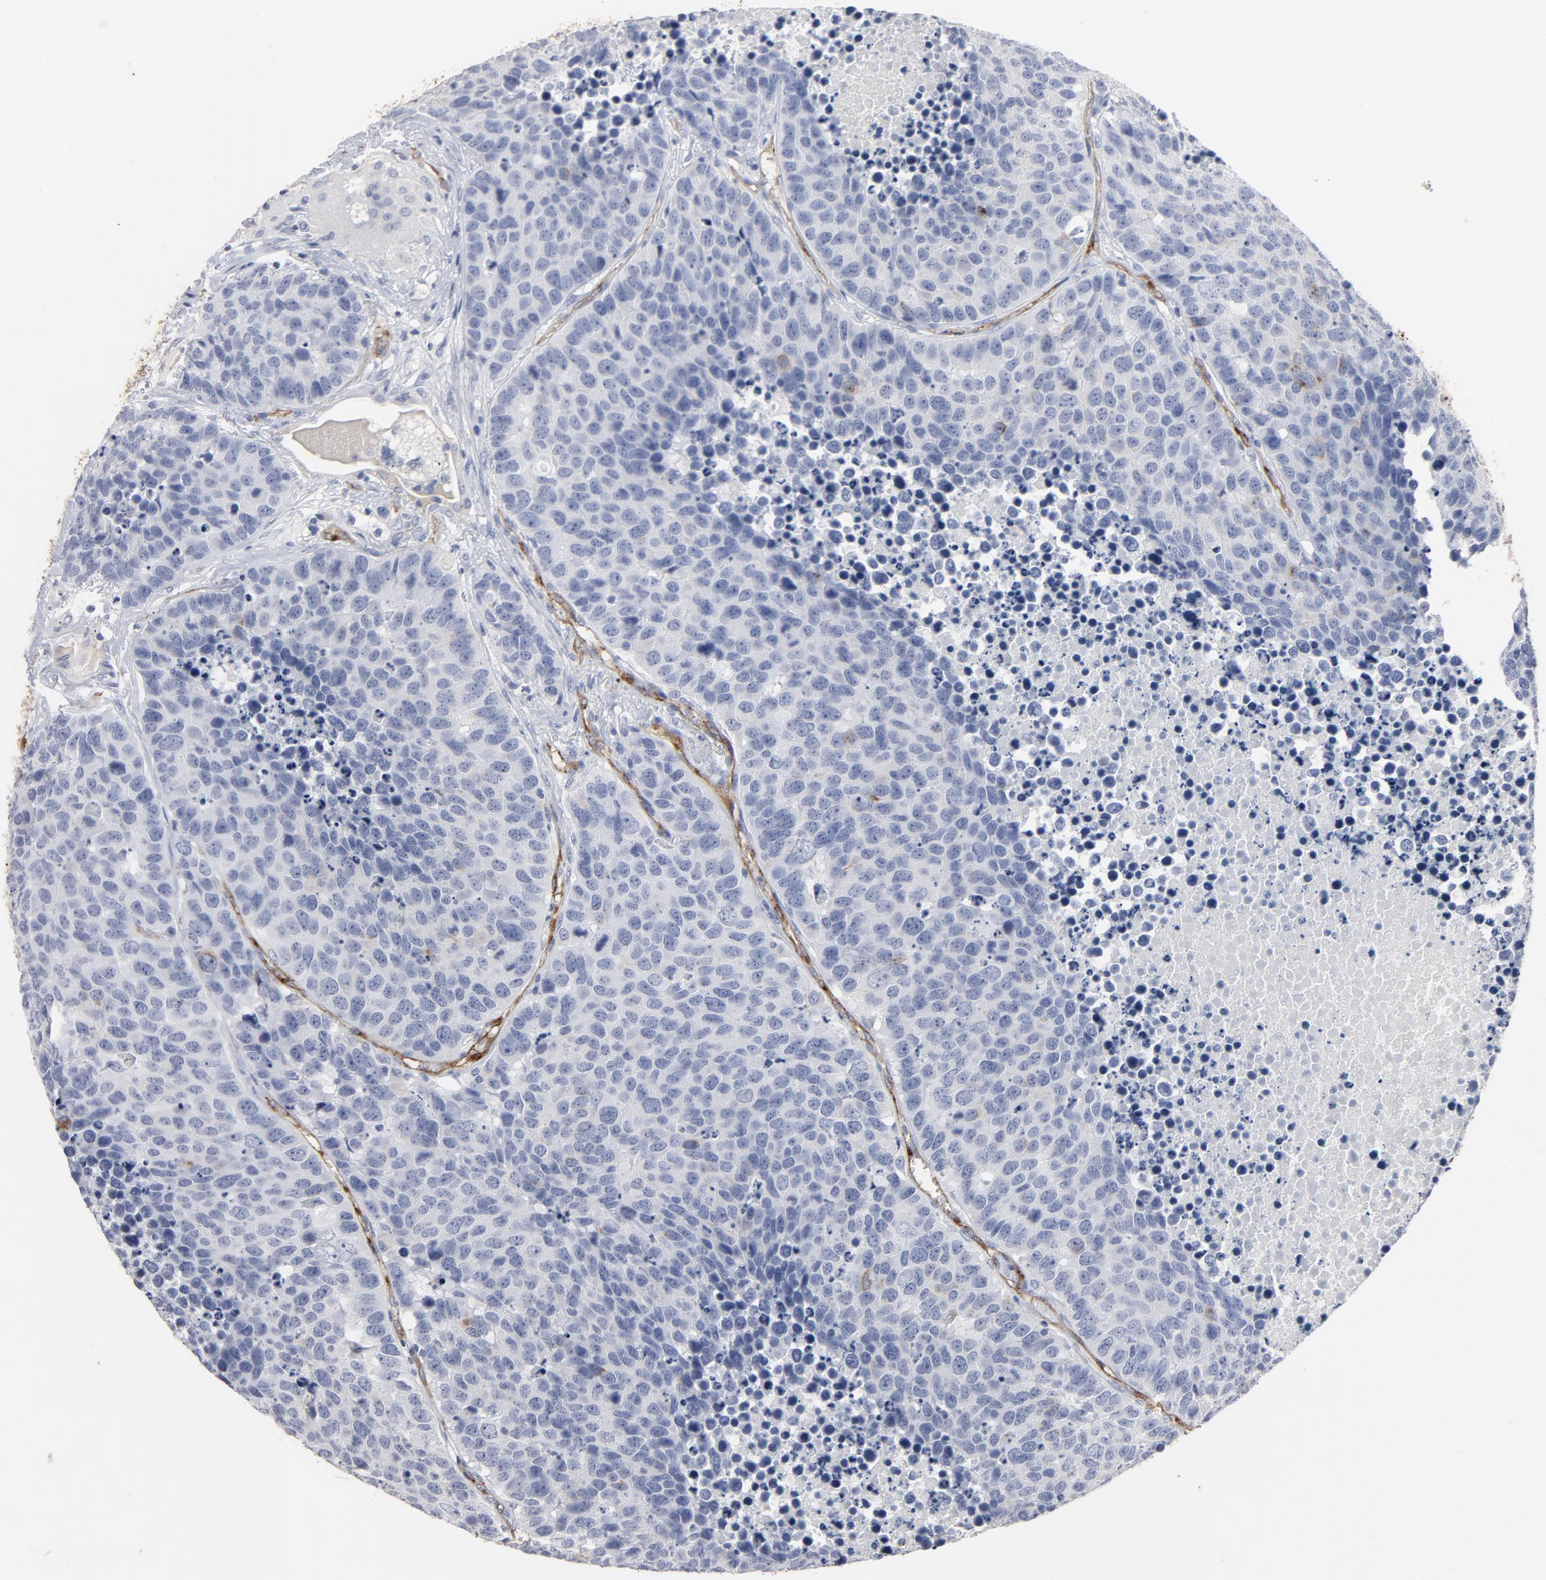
{"staining": {"intensity": "negative", "quantity": "none", "location": "none"}, "tissue": "carcinoid", "cell_type": "Tumor cells", "image_type": "cancer", "snomed": [{"axis": "morphology", "description": "Carcinoid, malignant, NOS"}, {"axis": "topography", "description": "Lung"}], "caption": "Photomicrograph shows no protein staining in tumor cells of carcinoid tissue. (DAB (3,3'-diaminobenzidine) immunohistochemistry (IHC) with hematoxylin counter stain).", "gene": "KDR", "patient": {"sex": "male", "age": 60}}